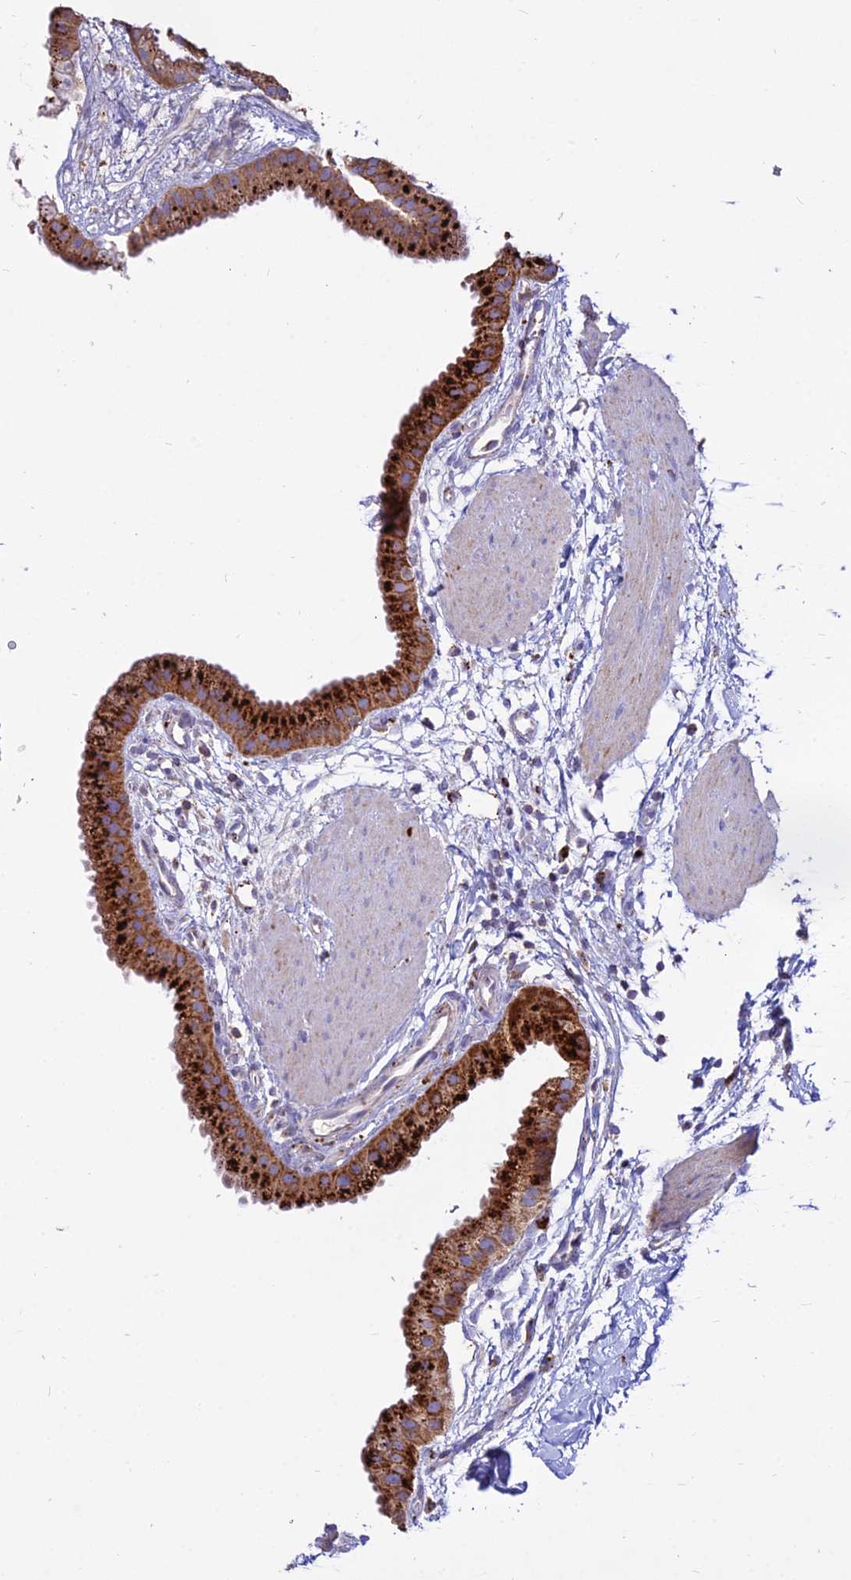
{"staining": {"intensity": "strong", "quantity": ">75%", "location": "cytoplasmic/membranous"}, "tissue": "gallbladder", "cell_type": "Glandular cells", "image_type": "normal", "snomed": [{"axis": "morphology", "description": "Normal tissue, NOS"}, {"axis": "topography", "description": "Gallbladder"}], "caption": "Immunohistochemistry of normal gallbladder displays high levels of strong cytoplasmic/membranous expression in approximately >75% of glandular cells.", "gene": "PNLIPRP3", "patient": {"sex": "female", "age": 64}}